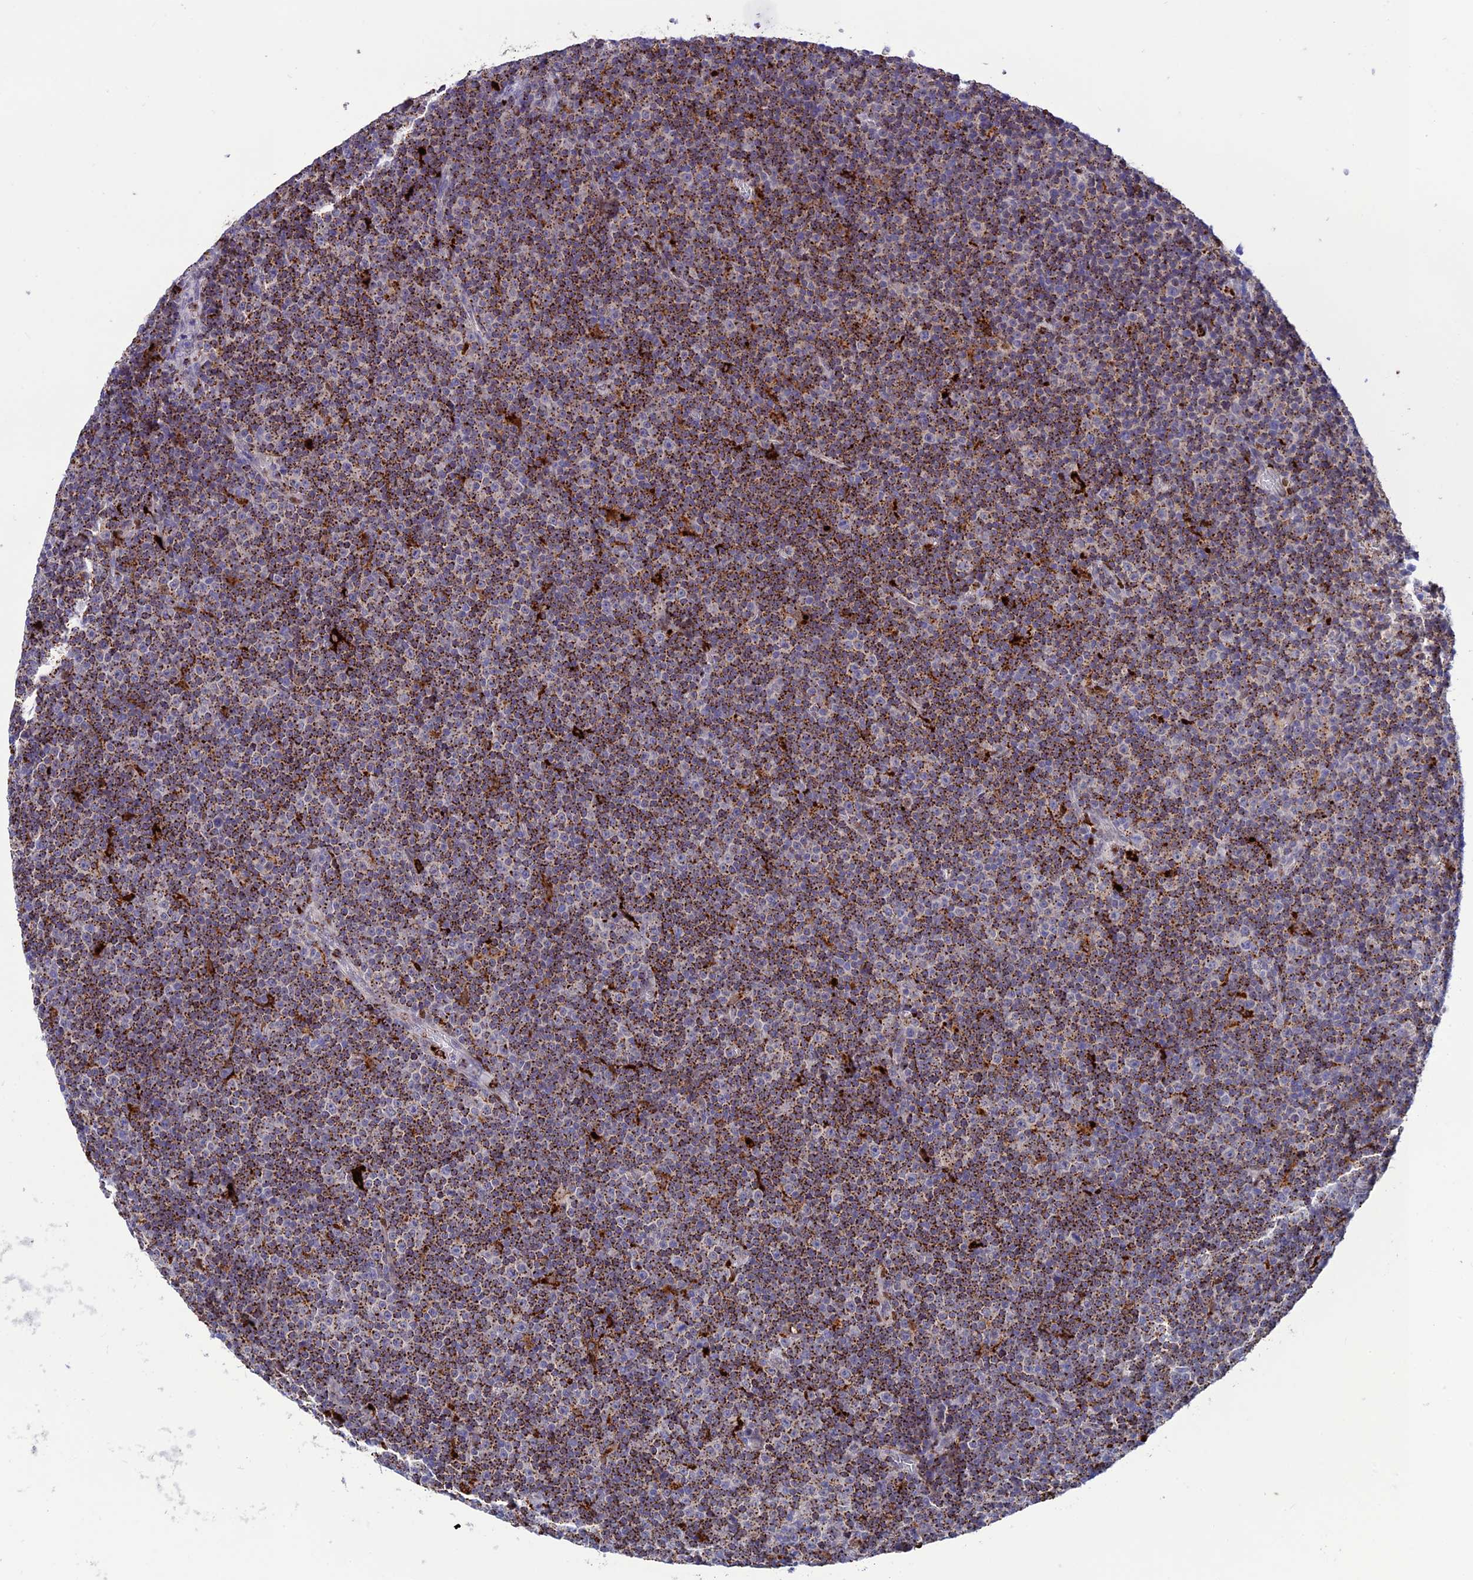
{"staining": {"intensity": "moderate", "quantity": "25%-75%", "location": "cytoplasmic/membranous"}, "tissue": "lymphoma", "cell_type": "Tumor cells", "image_type": "cancer", "snomed": [{"axis": "morphology", "description": "Malignant lymphoma, non-Hodgkin's type, Low grade"}, {"axis": "topography", "description": "Lymph node"}], "caption": "Low-grade malignant lymphoma, non-Hodgkin's type stained with a protein marker displays moderate staining in tumor cells.", "gene": "HIC1", "patient": {"sex": "female", "age": 67}}